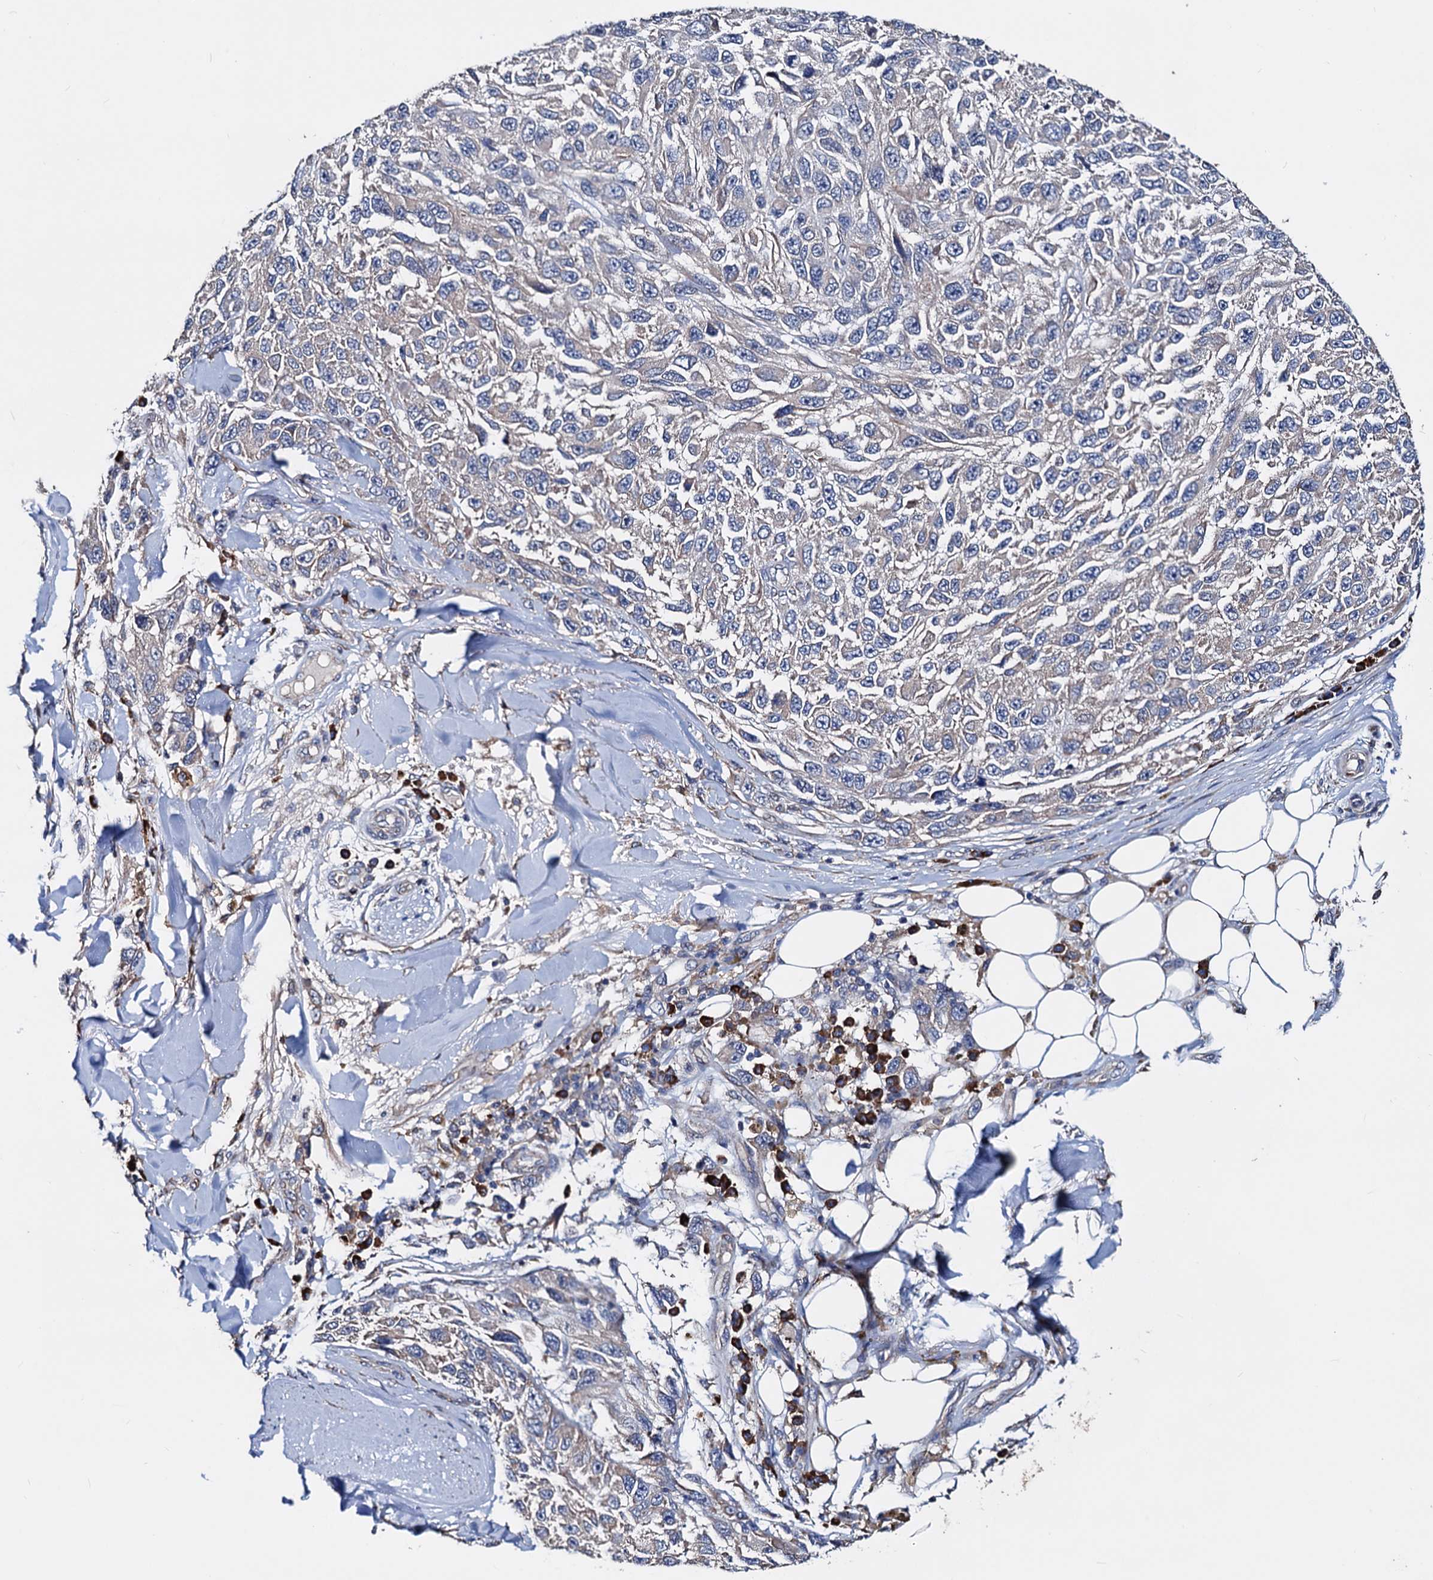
{"staining": {"intensity": "negative", "quantity": "none", "location": "none"}, "tissue": "melanoma", "cell_type": "Tumor cells", "image_type": "cancer", "snomed": [{"axis": "morphology", "description": "Normal tissue, NOS"}, {"axis": "morphology", "description": "Malignant melanoma, NOS"}, {"axis": "topography", "description": "Skin"}], "caption": "This is a image of immunohistochemistry staining of malignant melanoma, which shows no expression in tumor cells. (Immunohistochemistry (ihc), brightfield microscopy, high magnification).", "gene": "AKAP11", "patient": {"sex": "female", "age": 96}}